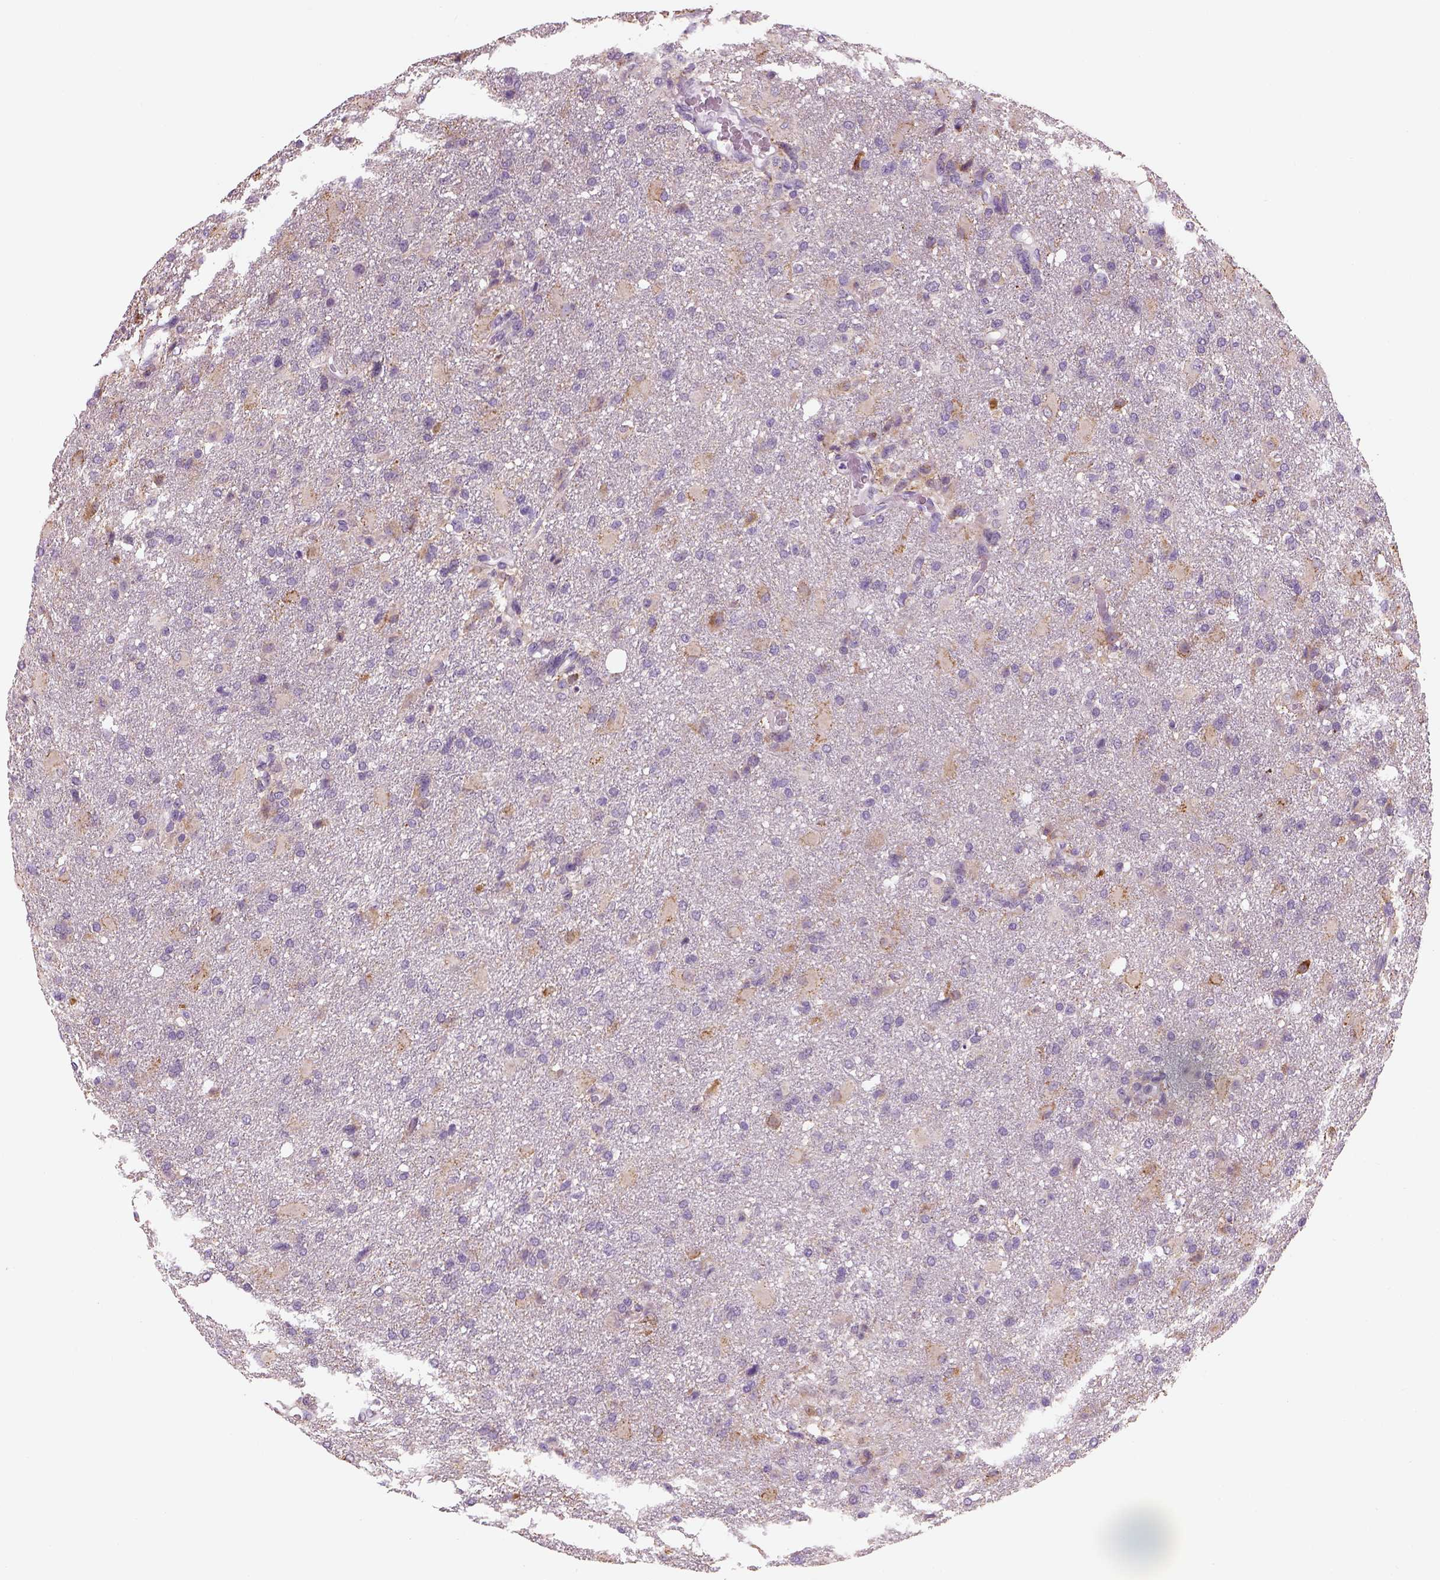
{"staining": {"intensity": "negative", "quantity": "none", "location": "none"}, "tissue": "glioma", "cell_type": "Tumor cells", "image_type": "cancer", "snomed": [{"axis": "morphology", "description": "Glioma, malignant, High grade"}, {"axis": "topography", "description": "Brain"}], "caption": "Immunohistochemistry micrograph of neoplastic tissue: human high-grade glioma (malignant) stained with DAB reveals no significant protein positivity in tumor cells. (Brightfield microscopy of DAB immunohistochemistry at high magnification).", "gene": "KCNMB4", "patient": {"sex": "male", "age": 68}}